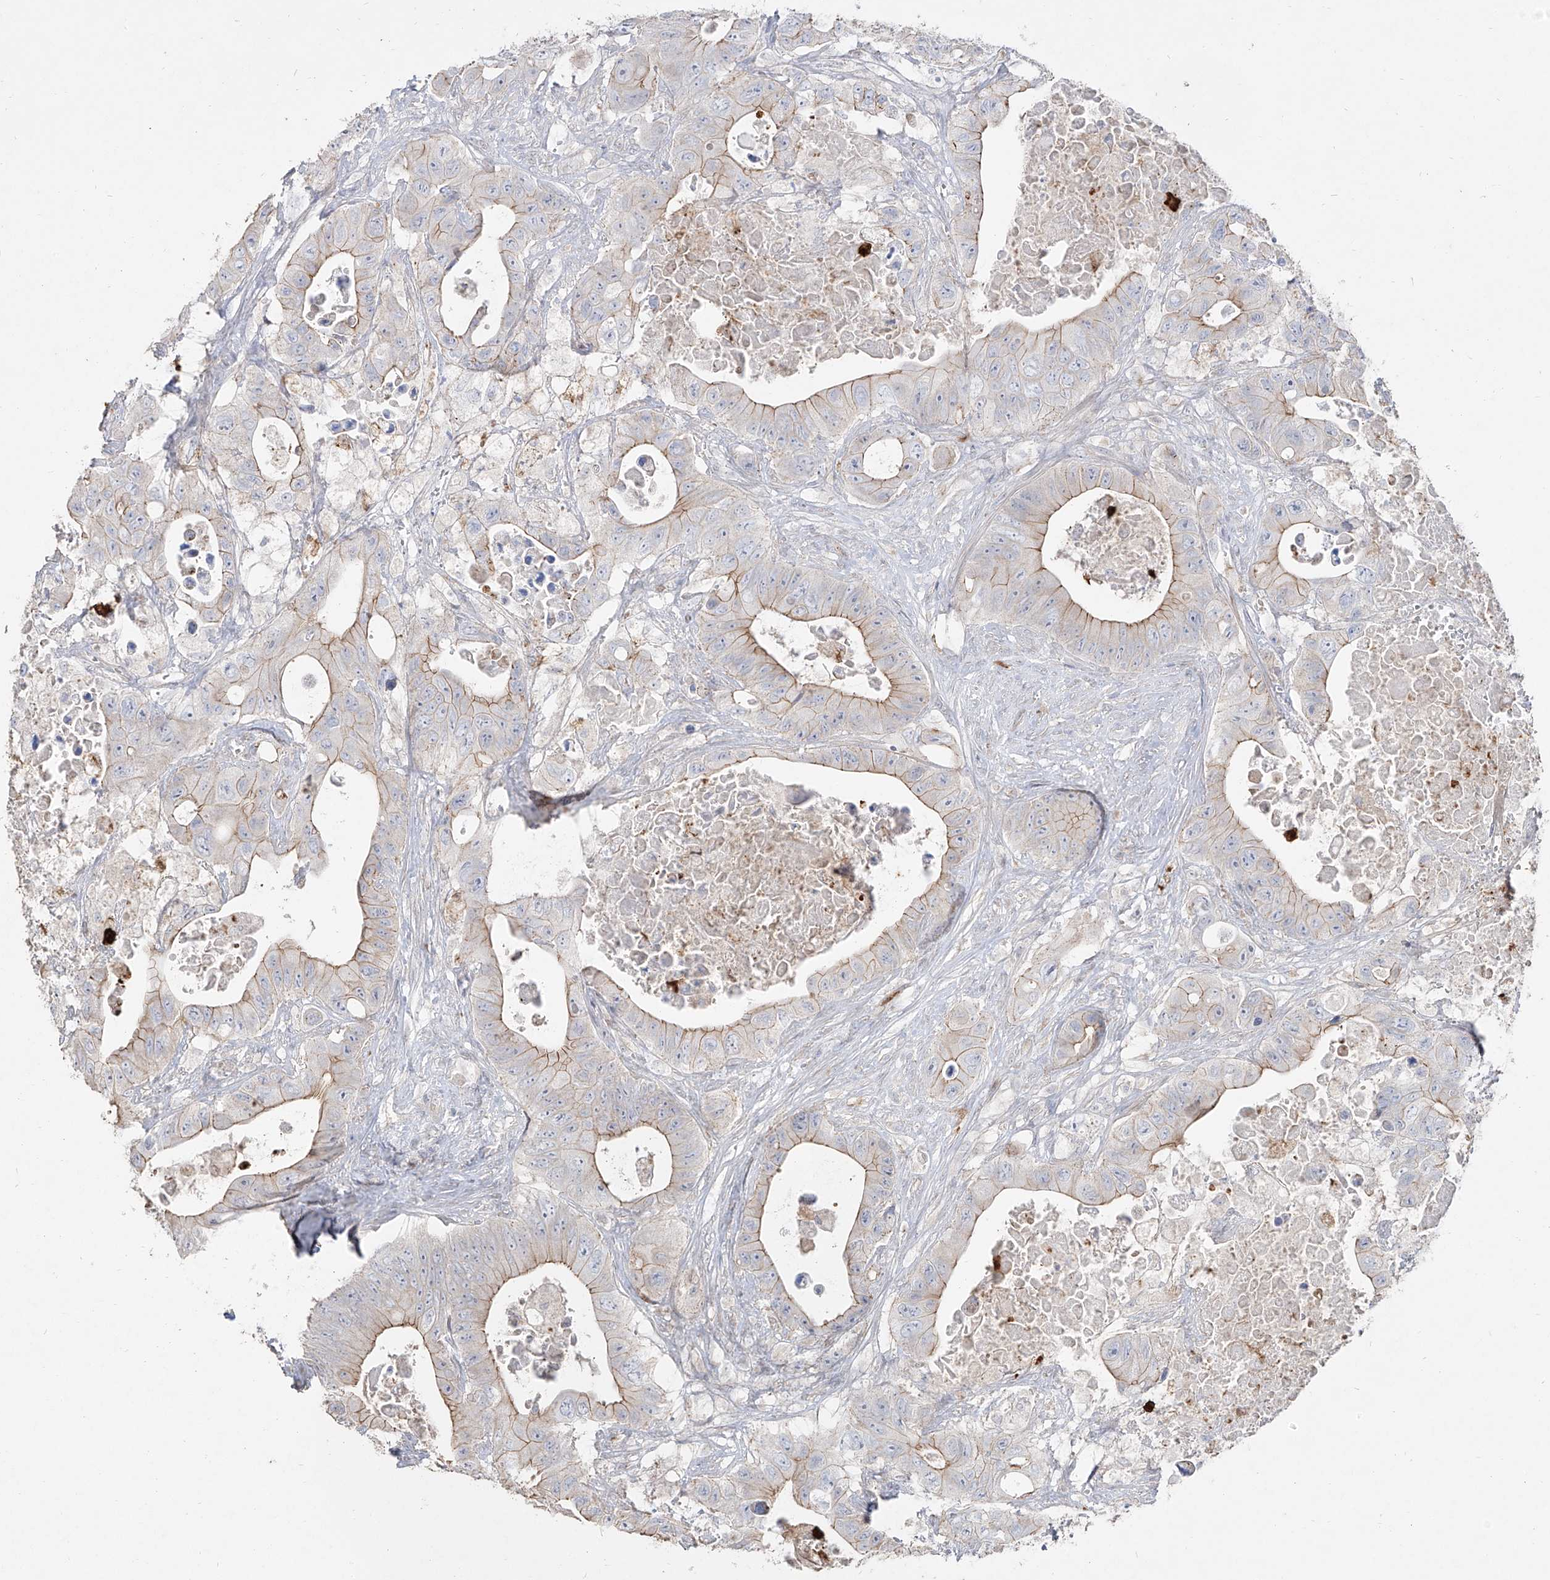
{"staining": {"intensity": "moderate", "quantity": "<25%", "location": "cytoplasmic/membranous"}, "tissue": "colorectal cancer", "cell_type": "Tumor cells", "image_type": "cancer", "snomed": [{"axis": "morphology", "description": "Adenocarcinoma, NOS"}, {"axis": "topography", "description": "Colon"}], "caption": "Adenocarcinoma (colorectal) stained with DAB immunohistochemistry displays low levels of moderate cytoplasmic/membranous positivity in about <25% of tumor cells.", "gene": "ZNF227", "patient": {"sex": "female", "age": 46}}